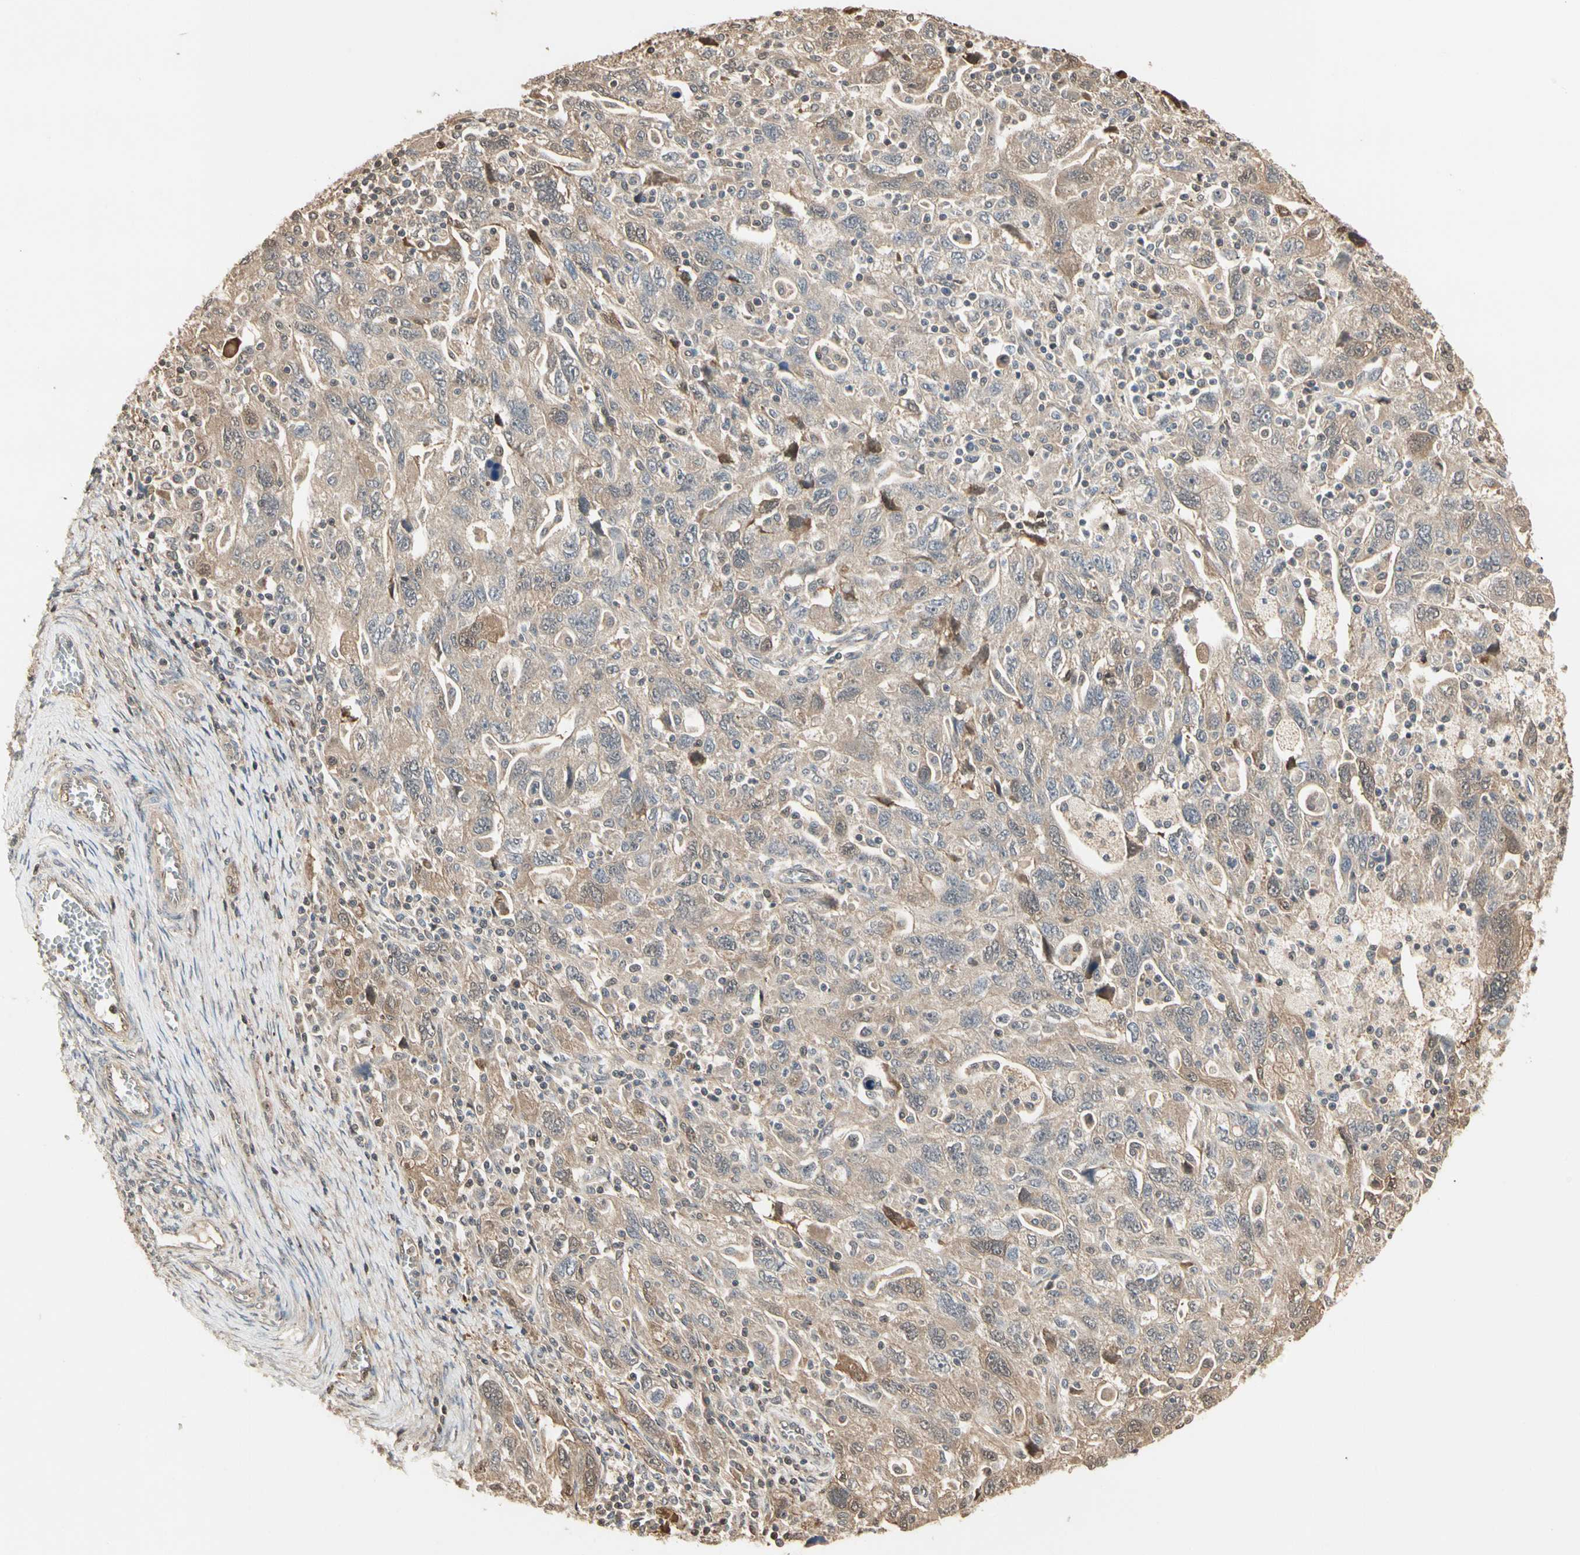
{"staining": {"intensity": "weak", "quantity": ">75%", "location": "cytoplasmic/membranous"}, "tissue": "ovarian cancer", "cell_type": "Tumor cells", "image_type": "cancer", "snomed": [{"axis": "morphology", "description": "Carcinoma, NOS"}, {"axis": "morphology", "description": "Cystadenocarcinoma, serous, NOS"}, {"axis": "topography", "description": "Ovary"}], "caption": "Immunohistochemical staining of ovarian serous cystadenocarcinoma shows low levels of weak cytoplasmic/membranous positivity in about >75% of tumor cells. (Stains: DAB (3,3'-diaminobenzidine) in brown, nuclei in blue, Microscopy: brightfield microscopy at high magnification).", "gene": "DRG2", "patient": {"sex": "female", "age": 69}}